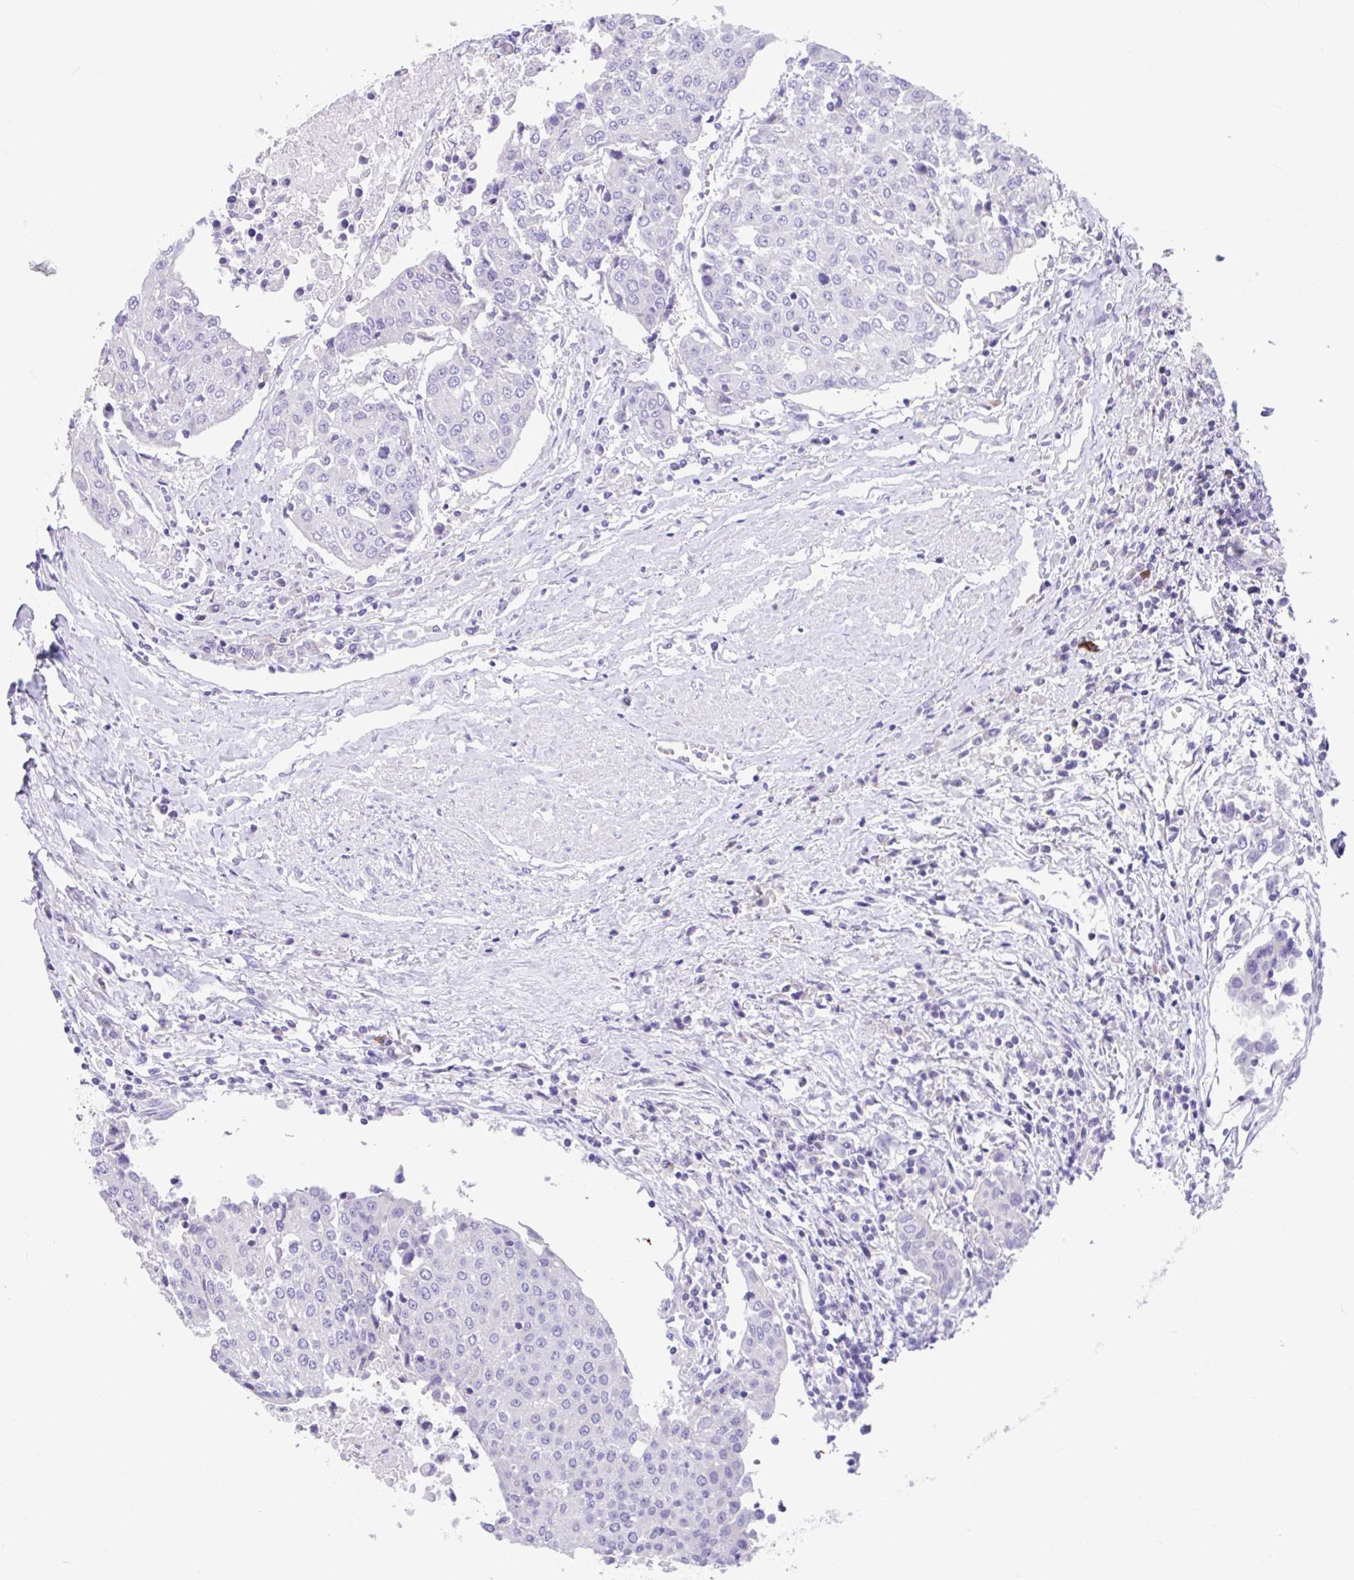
{"staining": {"intensity": "negative", "quantity": "none", "location": "none"}, "tissue": "urothelial cancer", "cell_type": "Tumor cells", "image_type": "cancer", "snomed": [{"axis": "morphology", "description": "Urothelial carcinoma, High grade"}, {"axis": "topography", "description": "Urinary bladder"}], "caption": "Immunohistochemistry (IHC) micrograph of neoplastic tissue: urothelial cancer stained with DAB shows no significant protein positivity in tumor cells.", "gene": "CCSAP", "patient": {"sex": "female", "age": 85}}